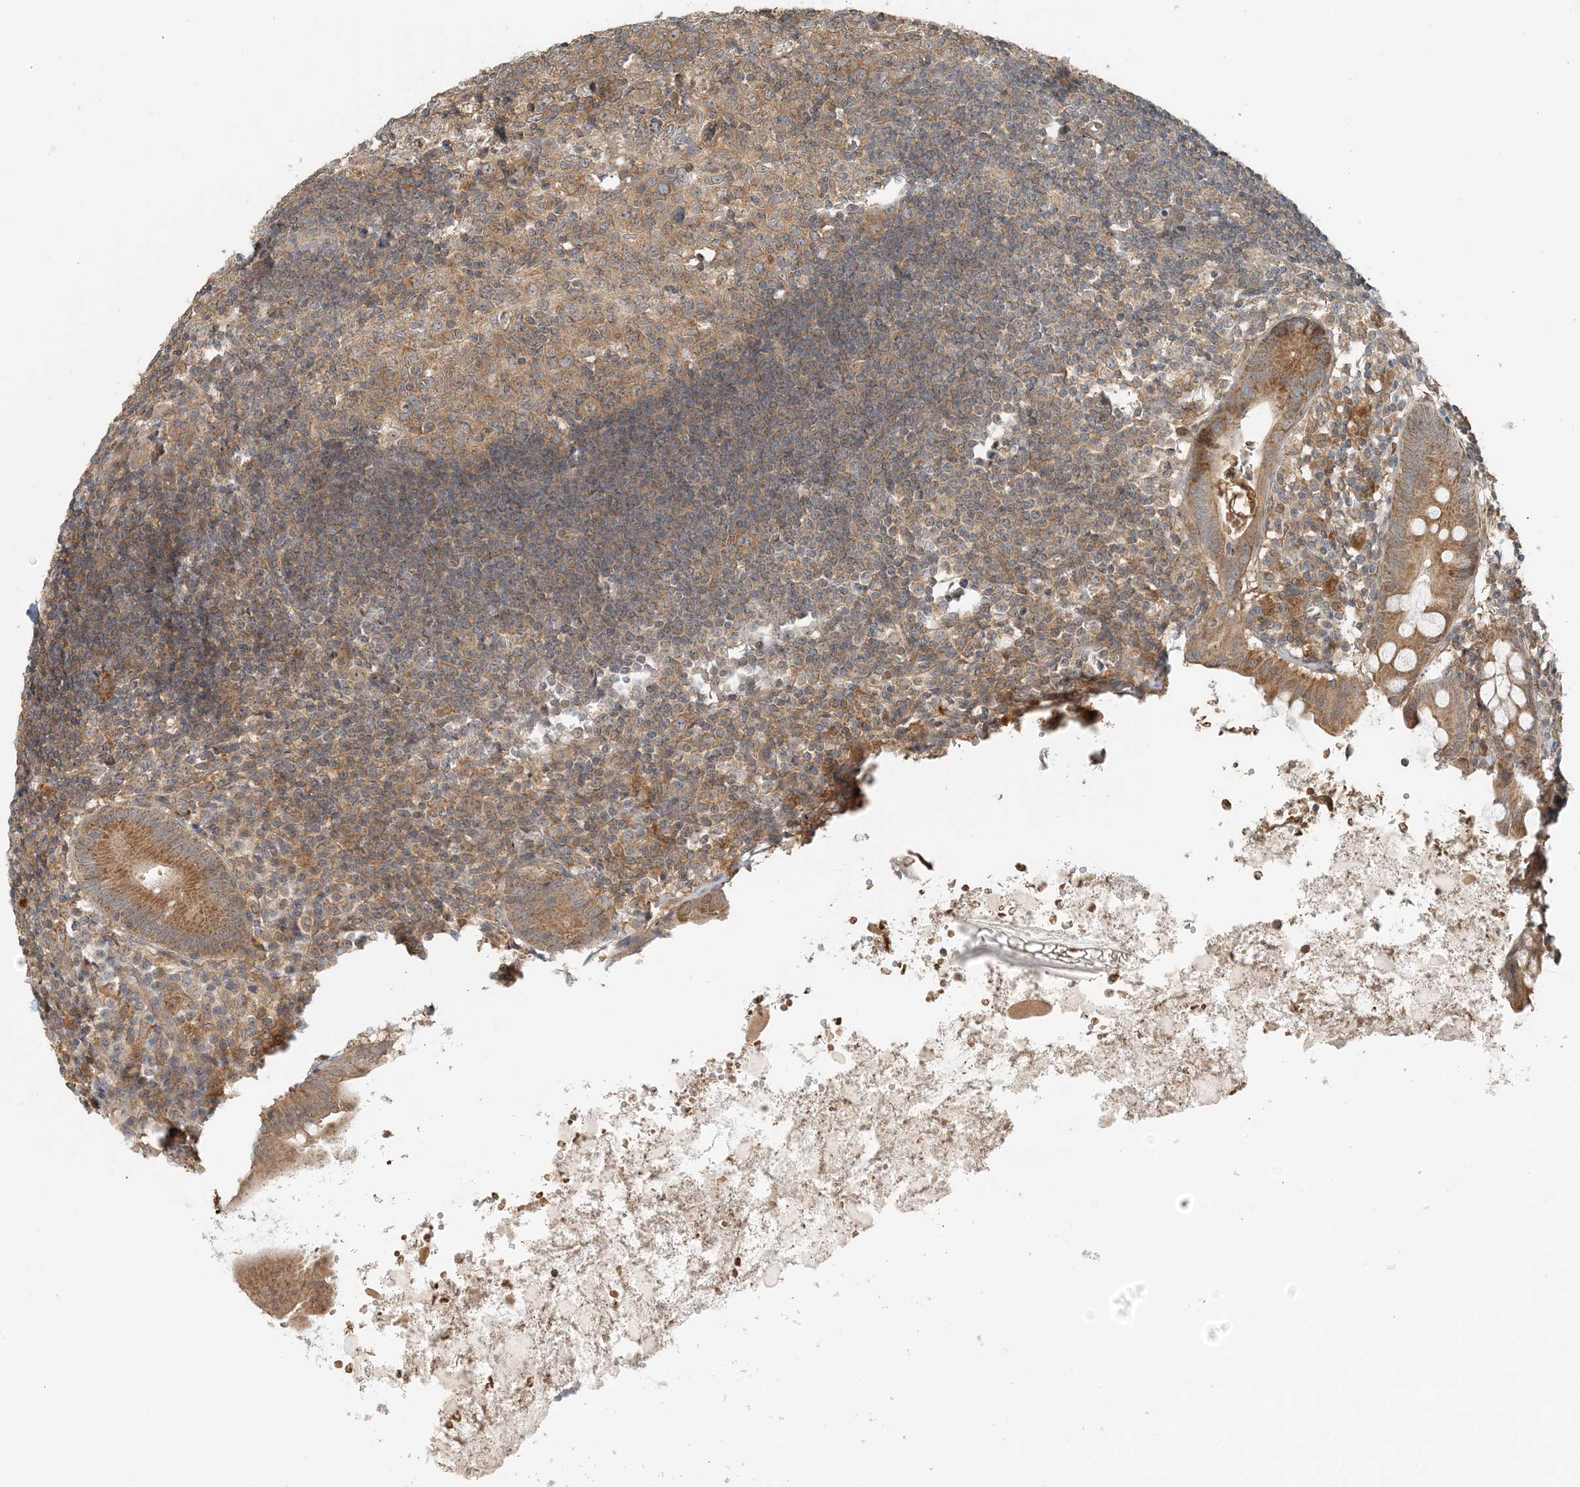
{"staining": {"intensity": "moderate", "quantity": ">75%", "location": "cytoplasmic/membranous"}, "tissue": "appendix", "cell_type": "Glandular cells", "image_type": "normal", "snomed": [{"axis": "morphology", "description": "Normal tissue, NOS"}, {"axis": "topography", "description": "Appendix"}], "caption": "Protein expression analysis of benign appendix shows moderate cytoplasmic/membranous positivity in about >75% of glandular cells.", "gene": "OBI1", "patient": {"sex": "female", "age": 54}}